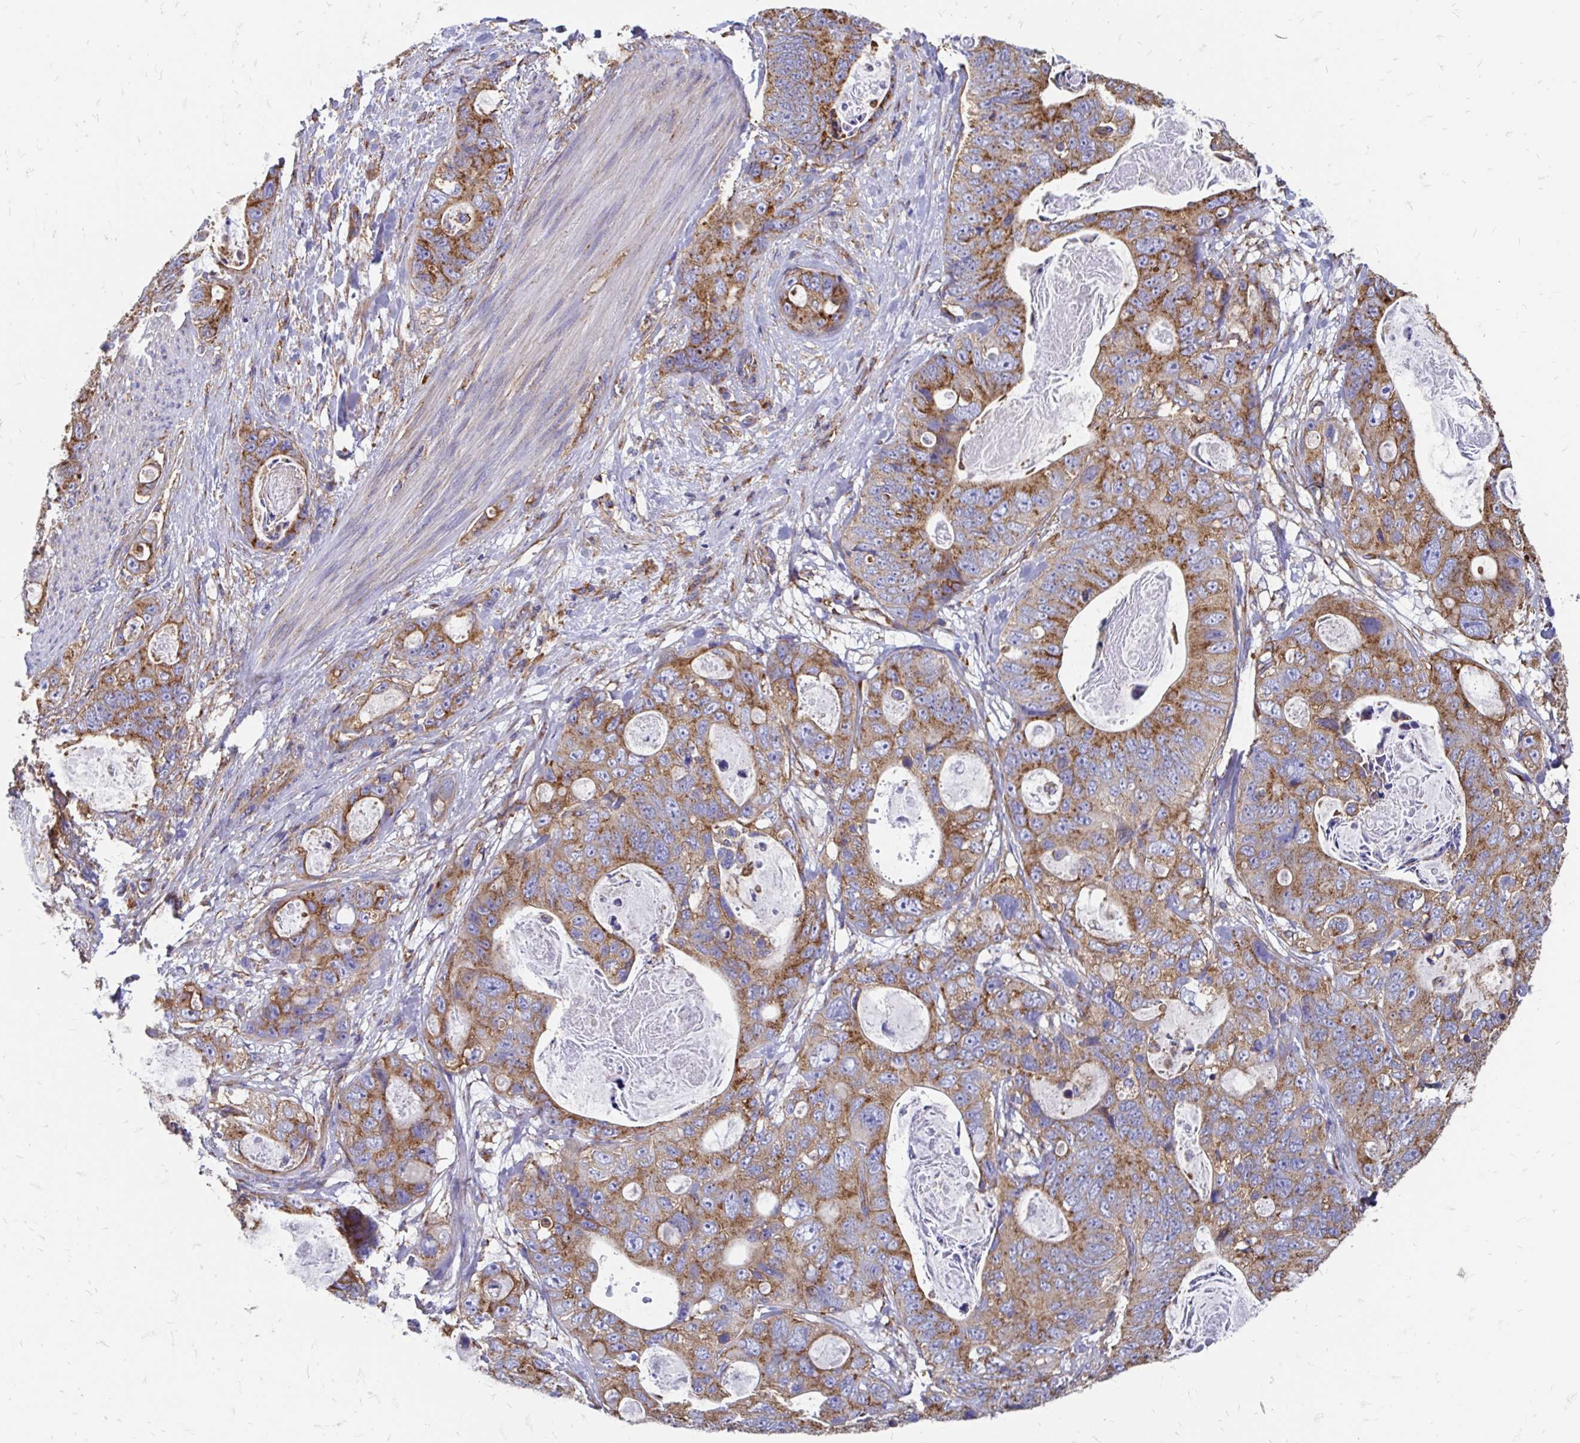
{"staining": {"intensity": "moderate", "quantity": ">75%", "location": "cytoplasmic/membranous"}, "tissue": "stomach cancer", "cell_type": "Tumor cells", "image_type": "cancer", "snomed": [{"axis": "morphology", "description": "Normal tissue, NOS"}, {"axis": "morphology", "description": "Adenocarcinoma, NOS"}, {"axis": "topography", "description": "Stomach"}], "caption": "Immunohistochemistry (IHC) micrograph of human stomach cancer stained for a protein (brown), which displays medium levels of moderate cytoplasmic/membranous positivity in about >75% of tumor cells.", "gene": "CLTC", "patient": {"sex": "female", "age": 89}}